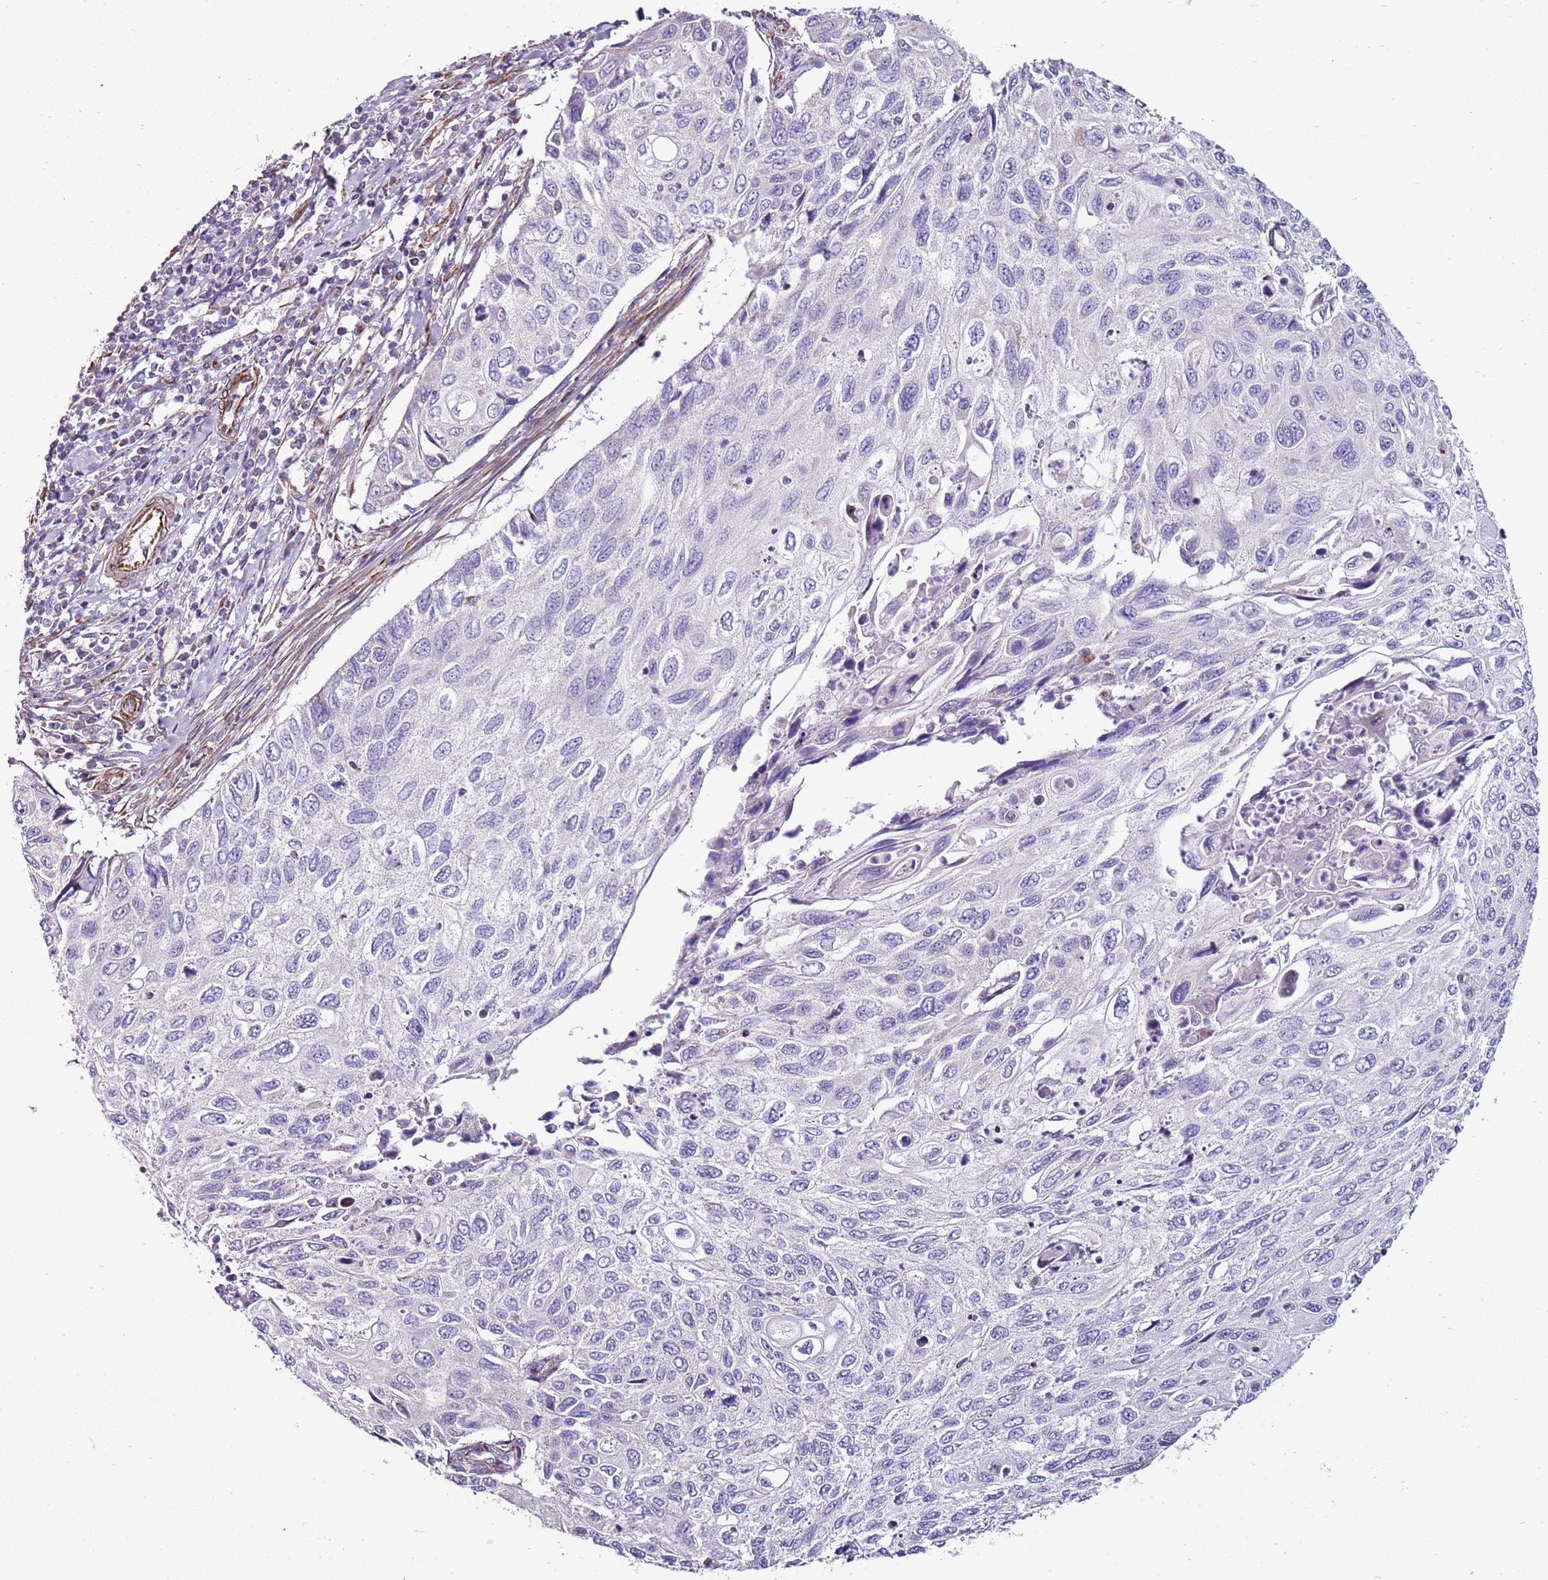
{"staining": {"intensity": "negative", "quantity": "none", "location": "none"}, "tissue": "cervical cancer", "cell_type": "Tumor cells", "image_type": "cancer", "snomed": [{"axis": "morphology", "description": "Squamous cell carcinoma, NOS"}, {"axis": "topography", "description": "Cervix"}], "caption": "This is a photomicrograph of IHC staining of cervical cancer (squamous cell carcinoma), which shows no staining in tumor cells. (Stains: DAB (3,3'-diaminobenzidine) immunohistochemistry (IHC) with hematoxylin counter stain, Microscopy: brightfield microscopy at high magnification).", "gene": "ZNF786", "patient": {"sex": "female", "age": 70}}